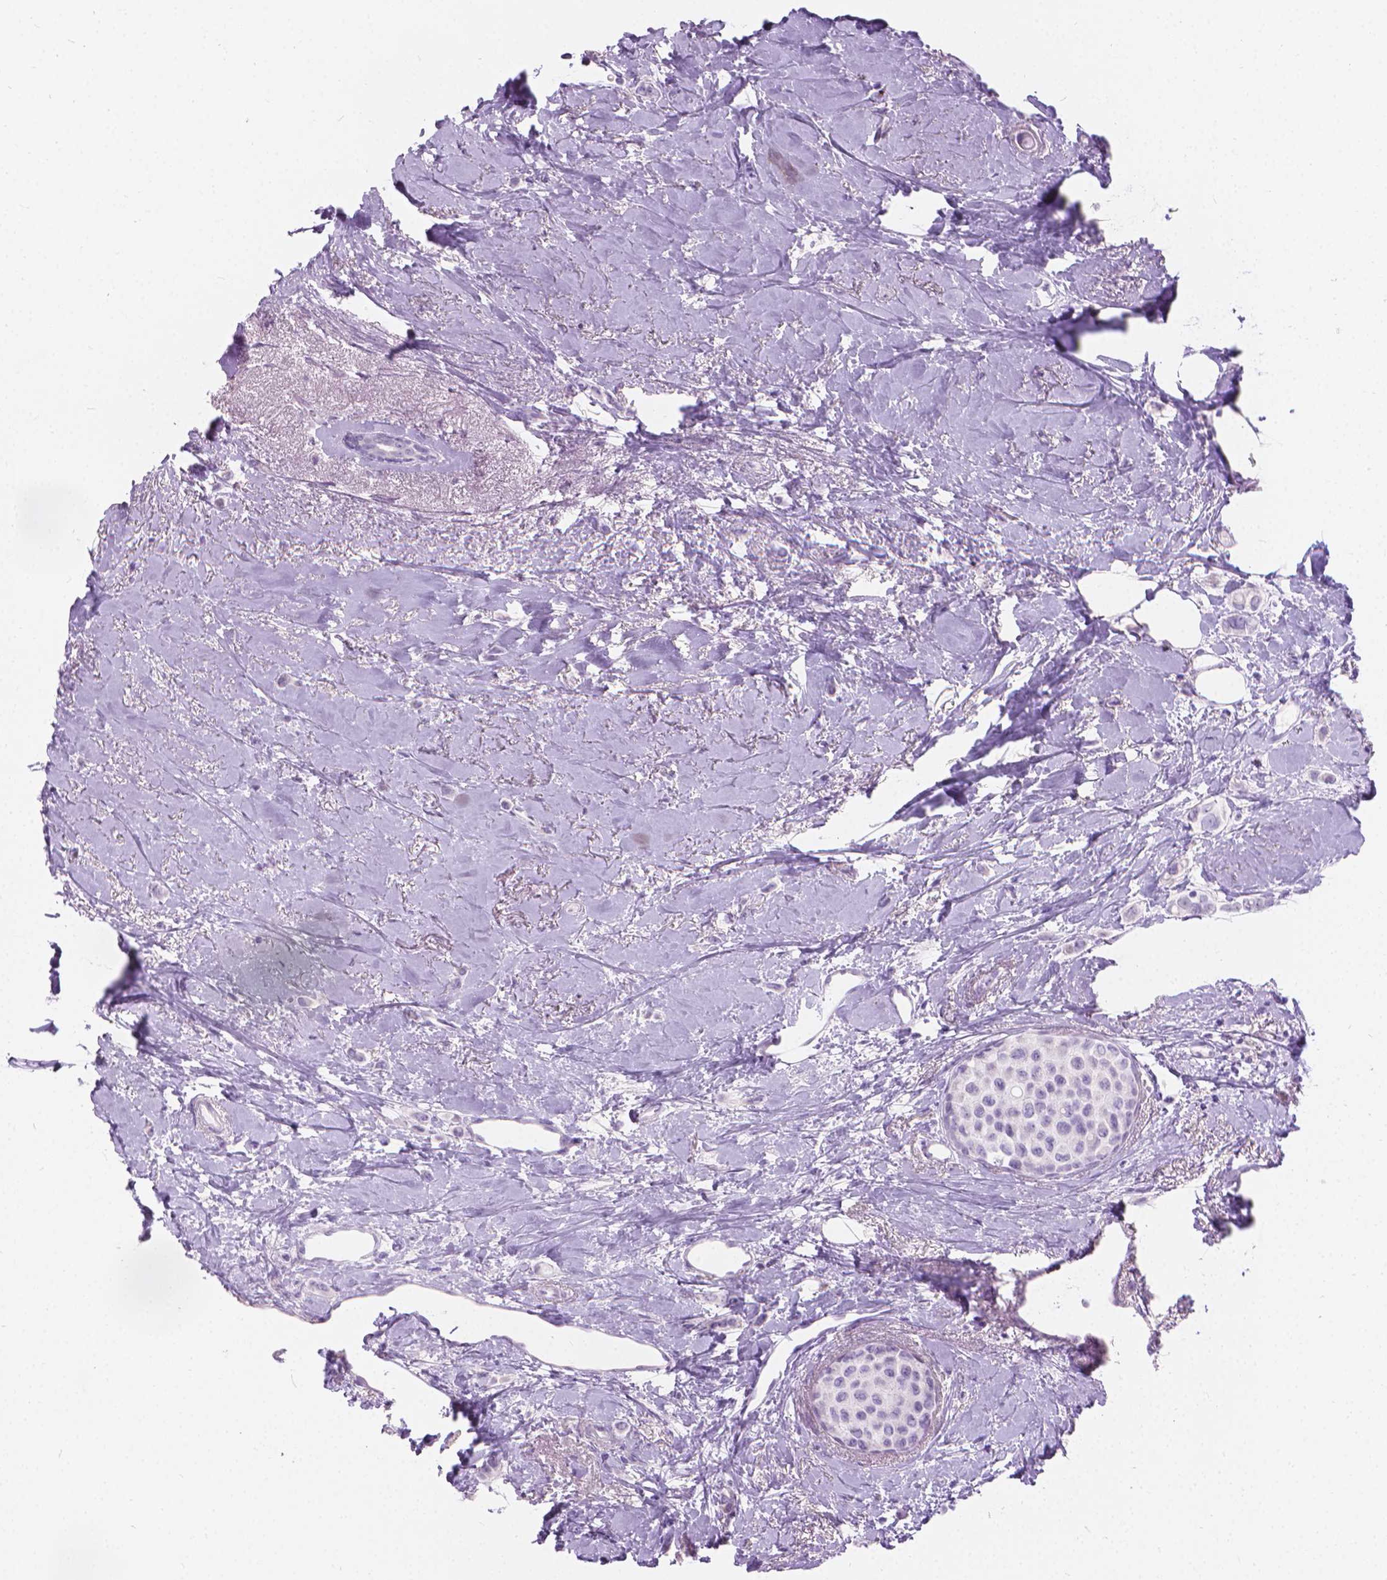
{"staining": {"intensity": "negative", "quantity": "none", "location": "none"}, "tissue": "breast cancer", "cell_type": "Tumor cells", "image_type": "cancer", "snomed": [{"axis": "morphology", "description": "Lobular carcinoma"}, {"axis": "topography", "description": "Breast"}], "caption": "Tumor cells show no significant protein staining in lobular carcinoma (breast).", "gene": "CFAP52", "patient": {"sex": "female", "age": 66}}